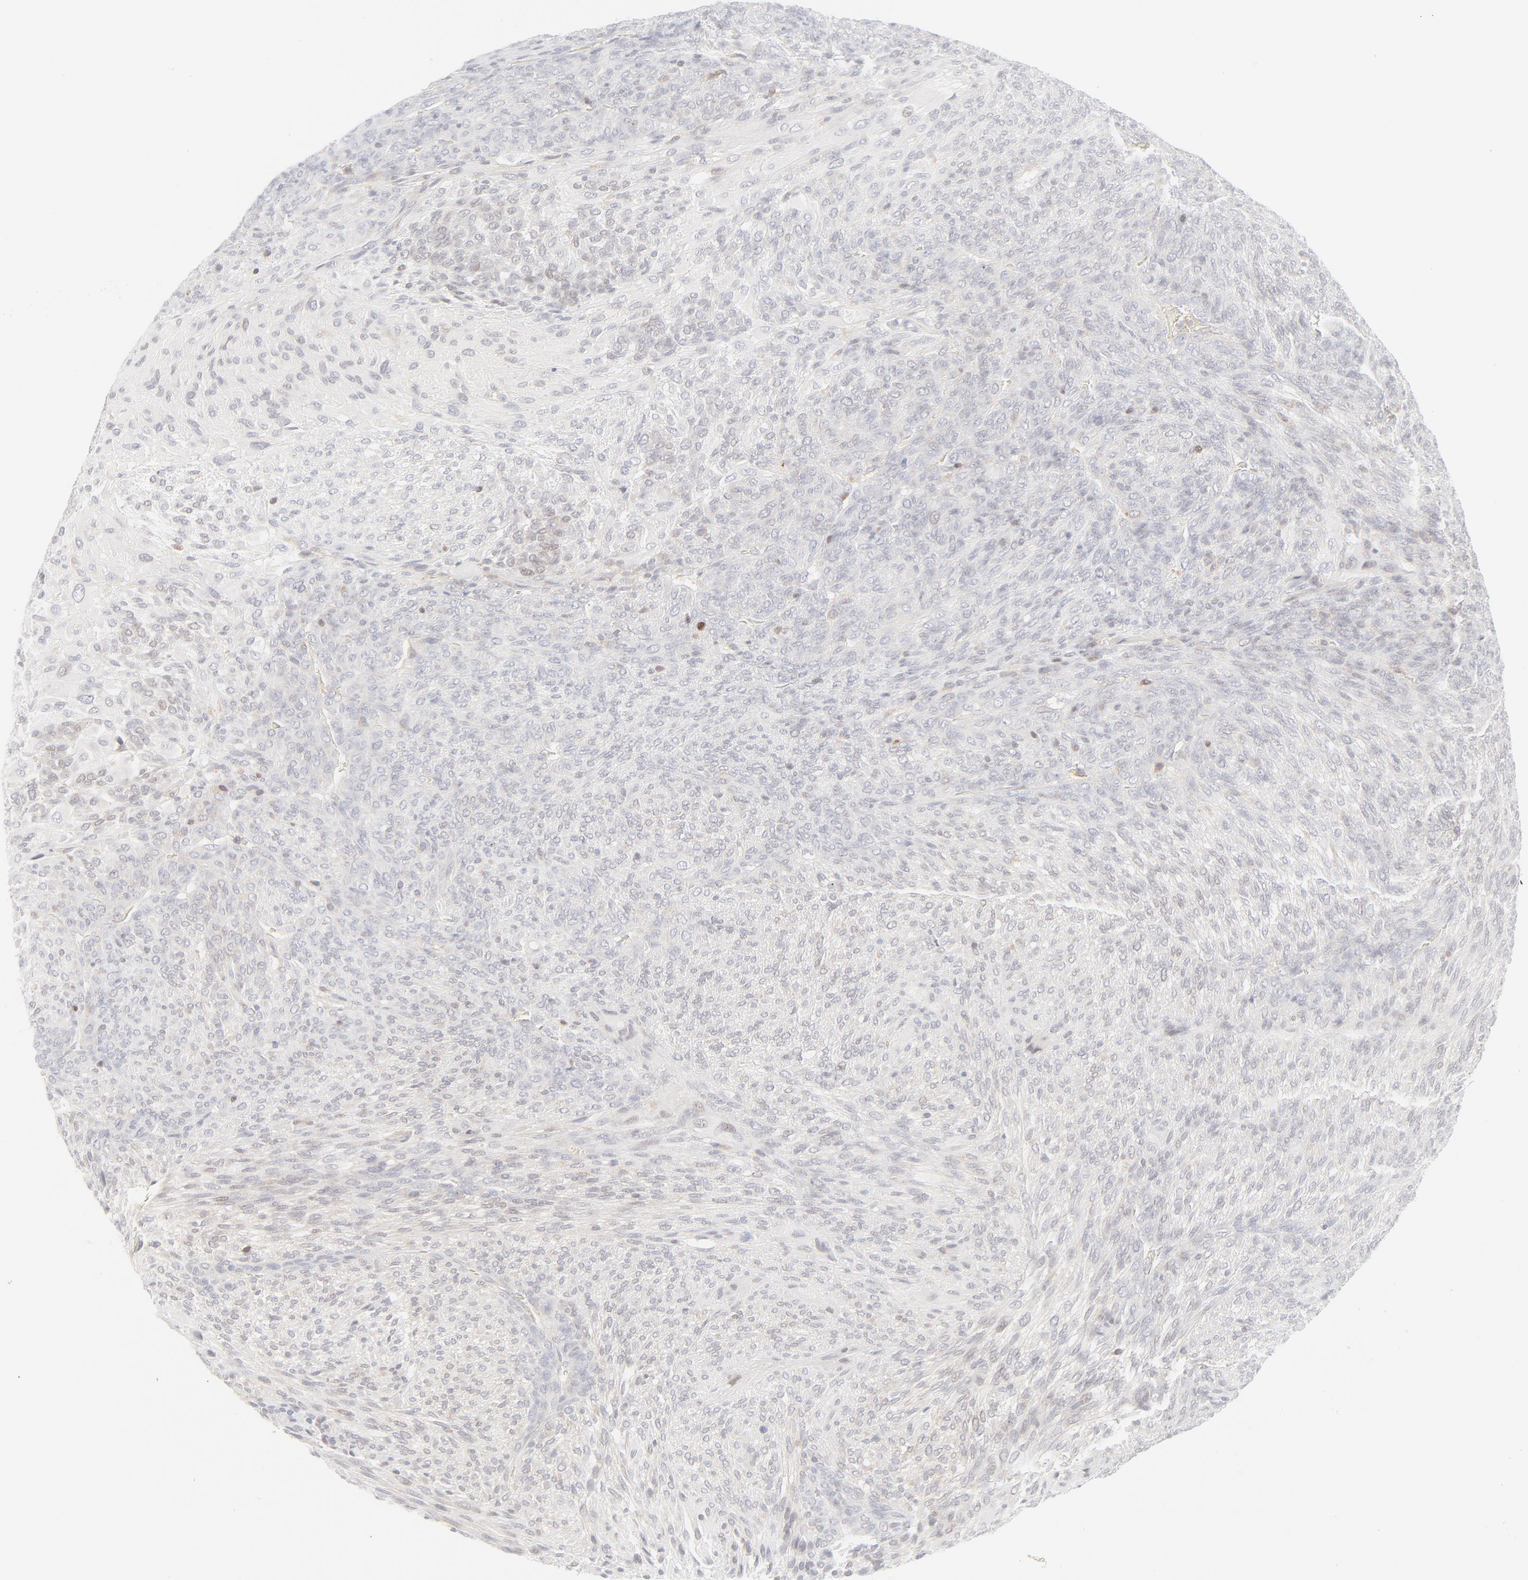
{"staining": {"intensity": "negative", "quantity": "none", "location": "none"}, "tissue": "glioma", "cell_type": "Tumor cells", "image_type": "cancer", "snomed": [{"axis": "morphology", "description": "Glioma, malignant, High grade"}, {"axis": "topography", "description": "Cerebral cortex"}], "caption": "Glioma was stained to show a protein in brown. There is no significant positivity in tumor cells. The staining is performed using DAB (3,3'-diaminobenzidine) brown chromogen with nuclei counter-stained in using hematoxylin.", "gene": "PRKCB", "patient": {"sex": "female", "age": 55}}